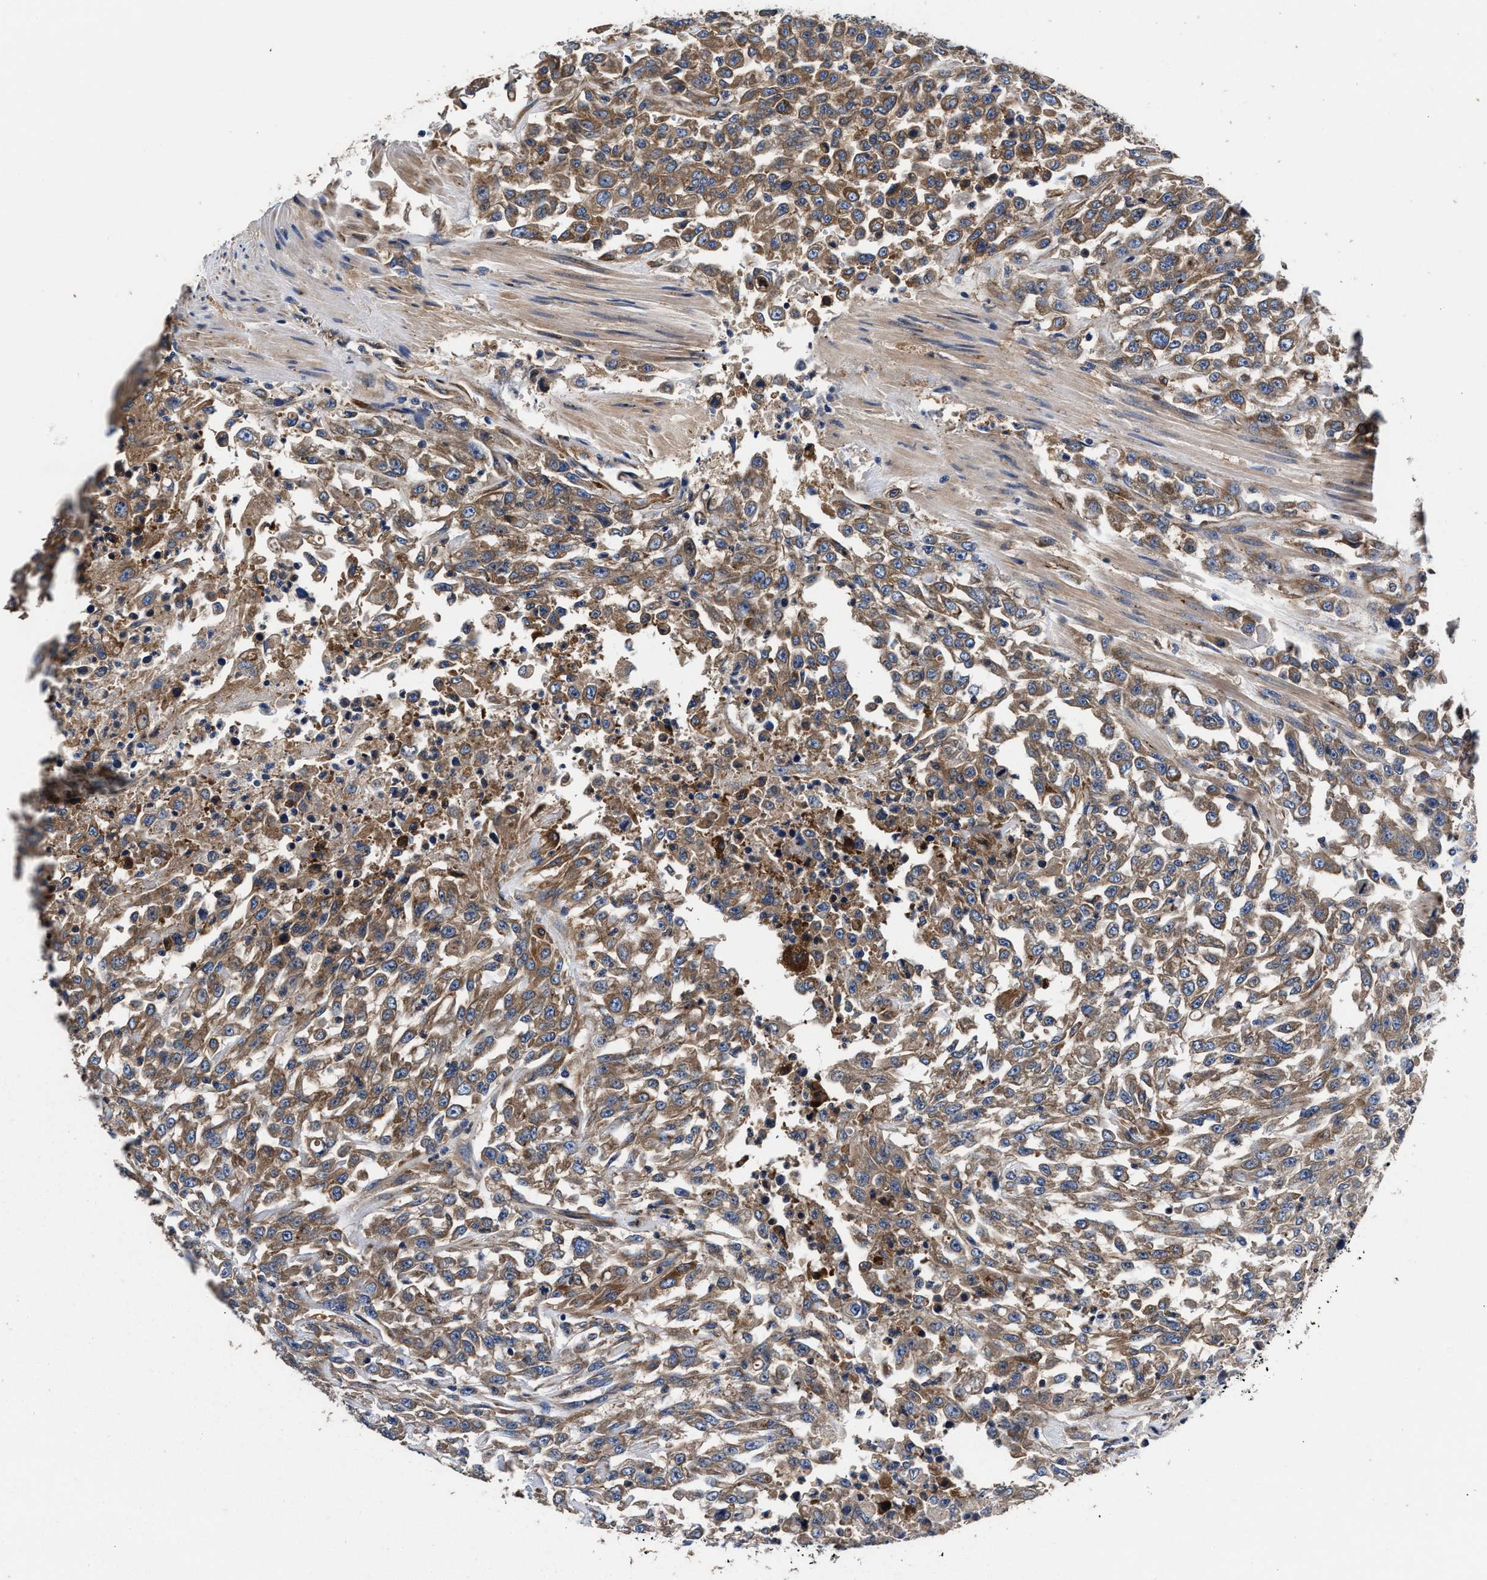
{"staining": {"intensity": "moderate", "quantity": ">75%", "location": "cytoplasmic/membranous"}, "tissue": "urothelial cancer", "cell_type": "Tumor cells", "image_type": "cancer", "snomed": [{"axis": "morphology", "description": "Urothelial carcinoma, High grade"}, {"axis": "topography", "description": "Urinary bladder"}], "caption": "This image demonstrates immunohistochemistry (IHC) staining of urothelial cancer, with medium moderate cytoplasmic/membranous expression in approximately >75% of tumor cells.", "gene": "SH3GL1", "patient": {"sex": "male", "age": 46}}